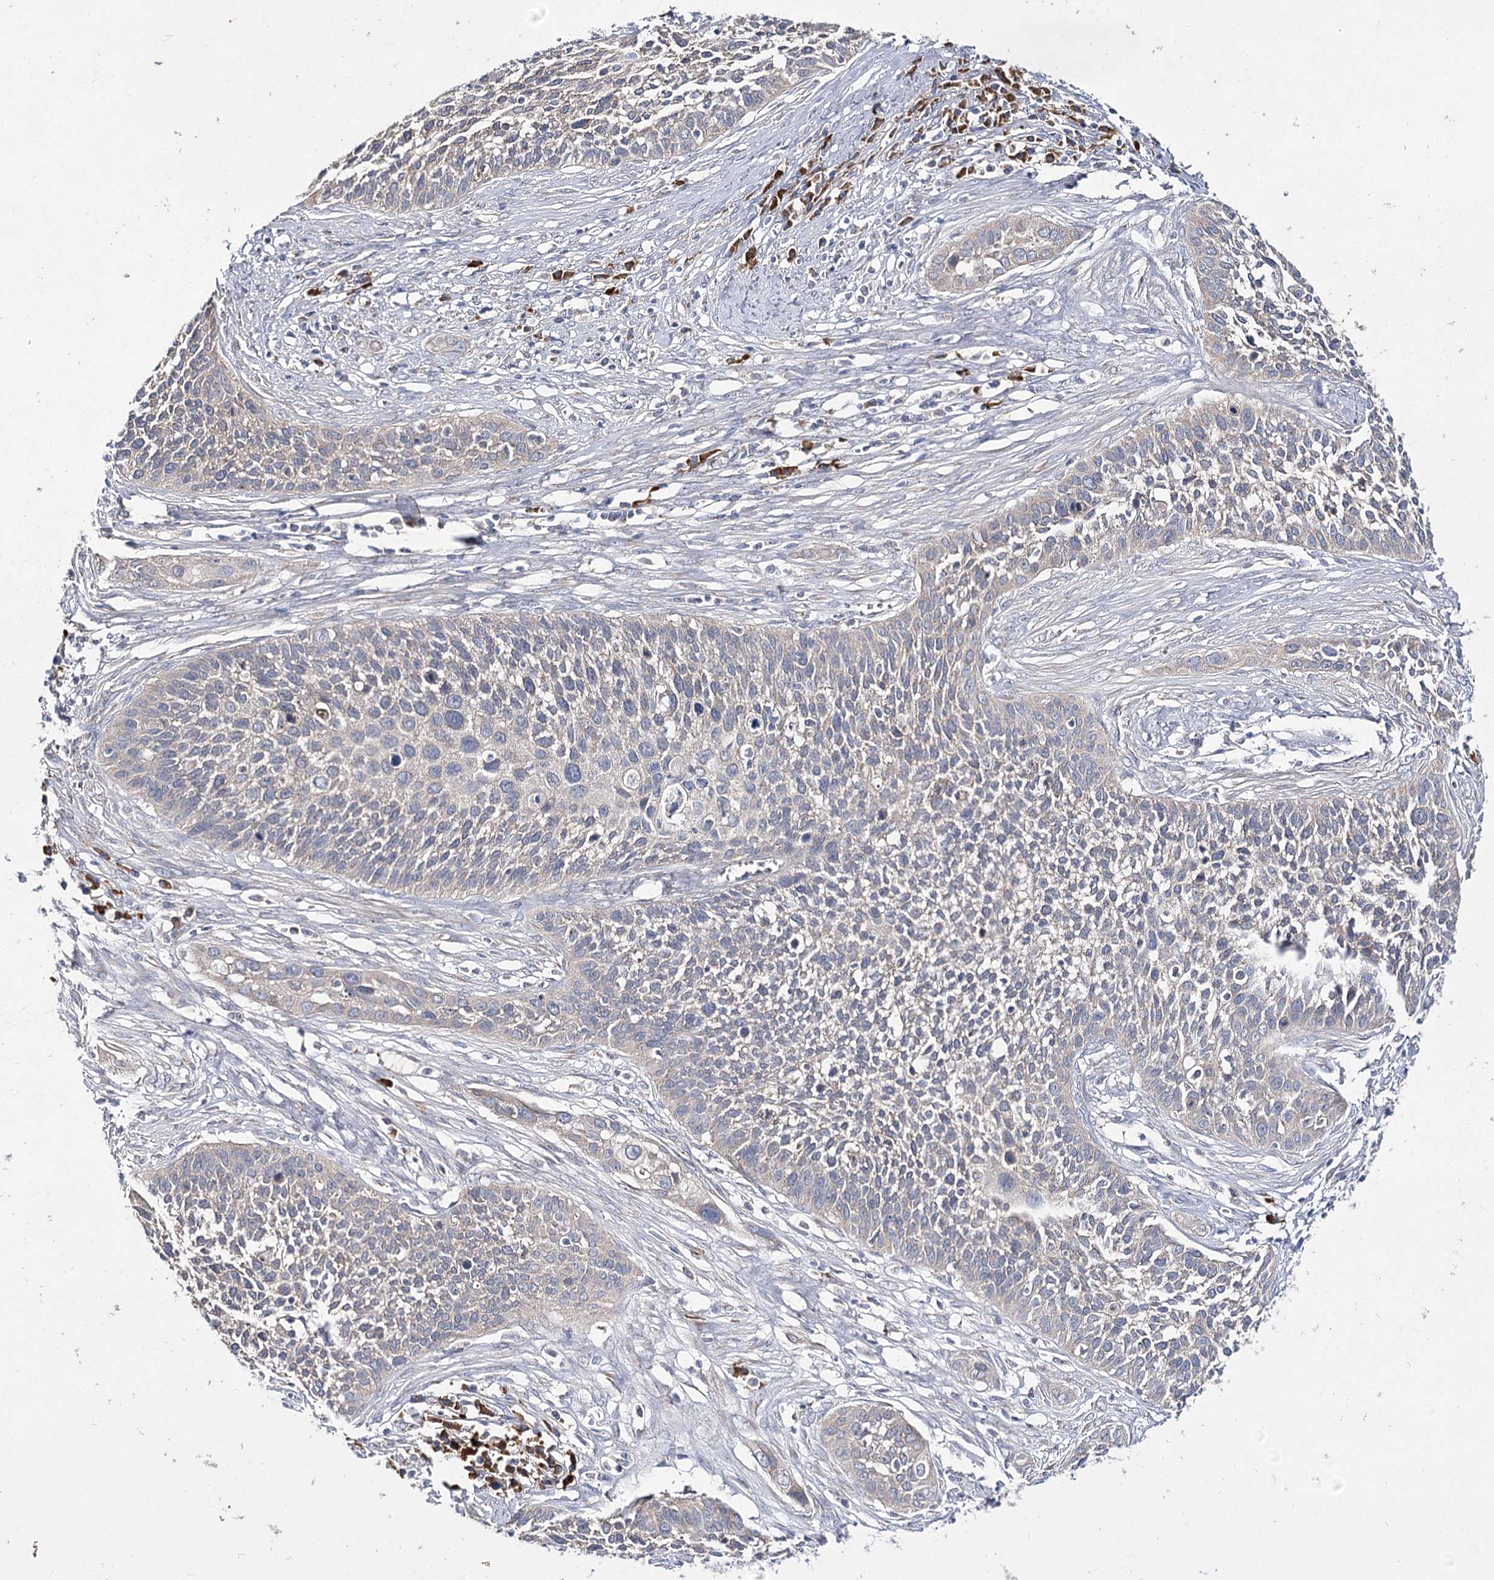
{"staining": {"intensity": "weak", "quantity": "<25%", "location": "cytoplasmic/membranous"}, "tissue": "cervical cancer", "cell_type": "Tumor cells", "image_type": "cancer", "snomed": [{"axis": "morphology", "description": "Squamous cell carcinoma, NOS"}, {"axis": "topography", "description": "Cervix"}], "caption": "Squamous cell carcinoma (cervical) was stained to show a protein in brown. There is no significant expression in tumor cells. (DAB (3,3'-diaminobenzidine) IHC with hematoxylin counter stain).", "gene": "IL1RAP", "patient": {"sex": "female", "age": 34}}